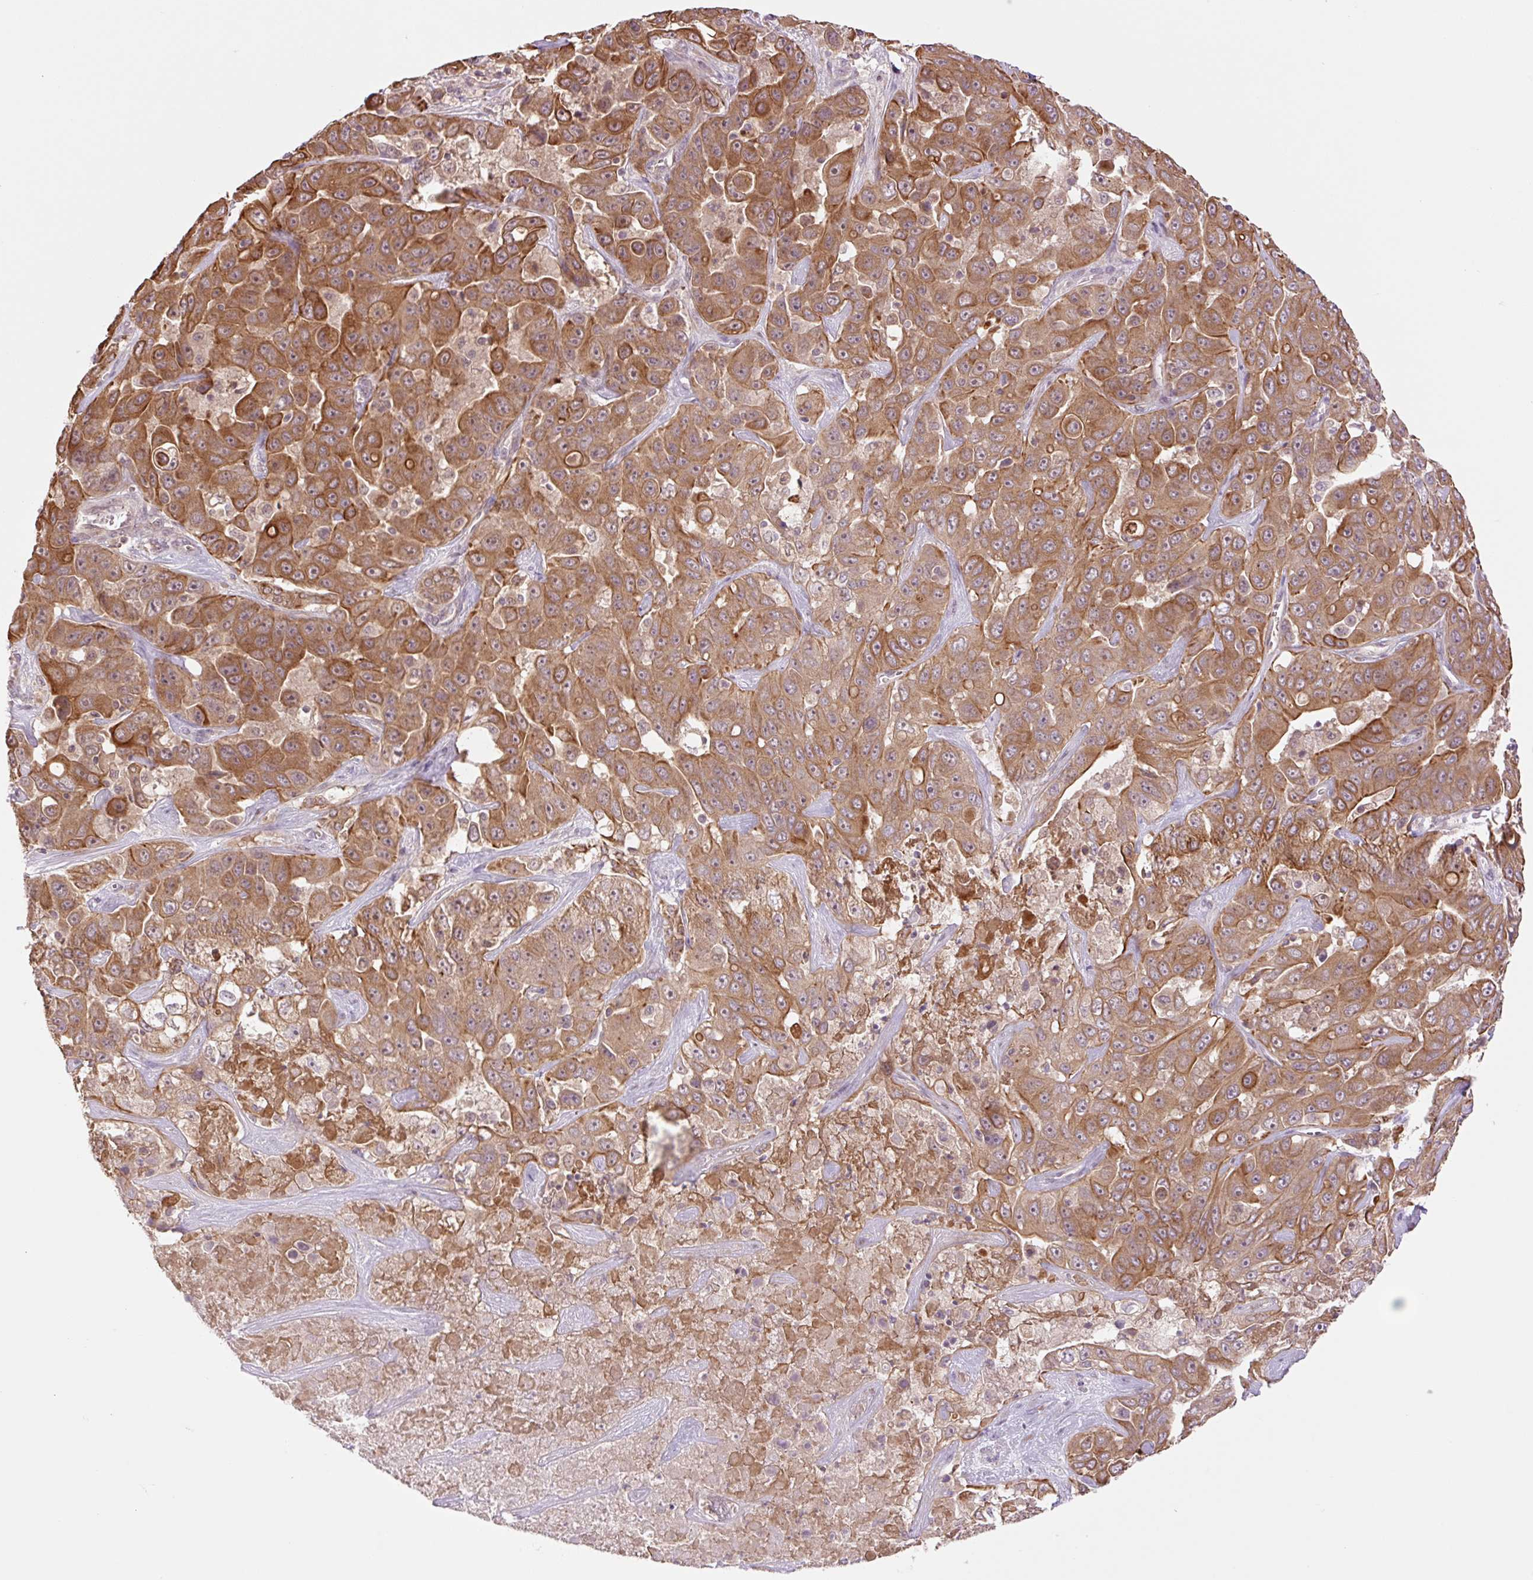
{"staining": {"intensity": "moderate", "quantity": ">75%", "location": "cytoplasmic/membranous"}, "tissue": "liver cancer", "cell_type": "Tumor cells", "image_type": "cancer", "snomed": [{"axis": "morphology", "description": "Cholangiocarcinoma"}, {"axis": "topography", "description": "Liver"}], "caption": "A high-resolution image shows immunohistochemistry staining of liver cancer, which exhibits moderate cytoplasmic/membranous positivity in approximately >75% of tumor cells. The staining is performed using DAB (3,3'-diaminobenzidine) brown chromogen to label protein expression. The nuclei are counter-stained blue using hematoxylin.", "gene": "YJU2B", "patient": {"sex": "female", "age": 52}}